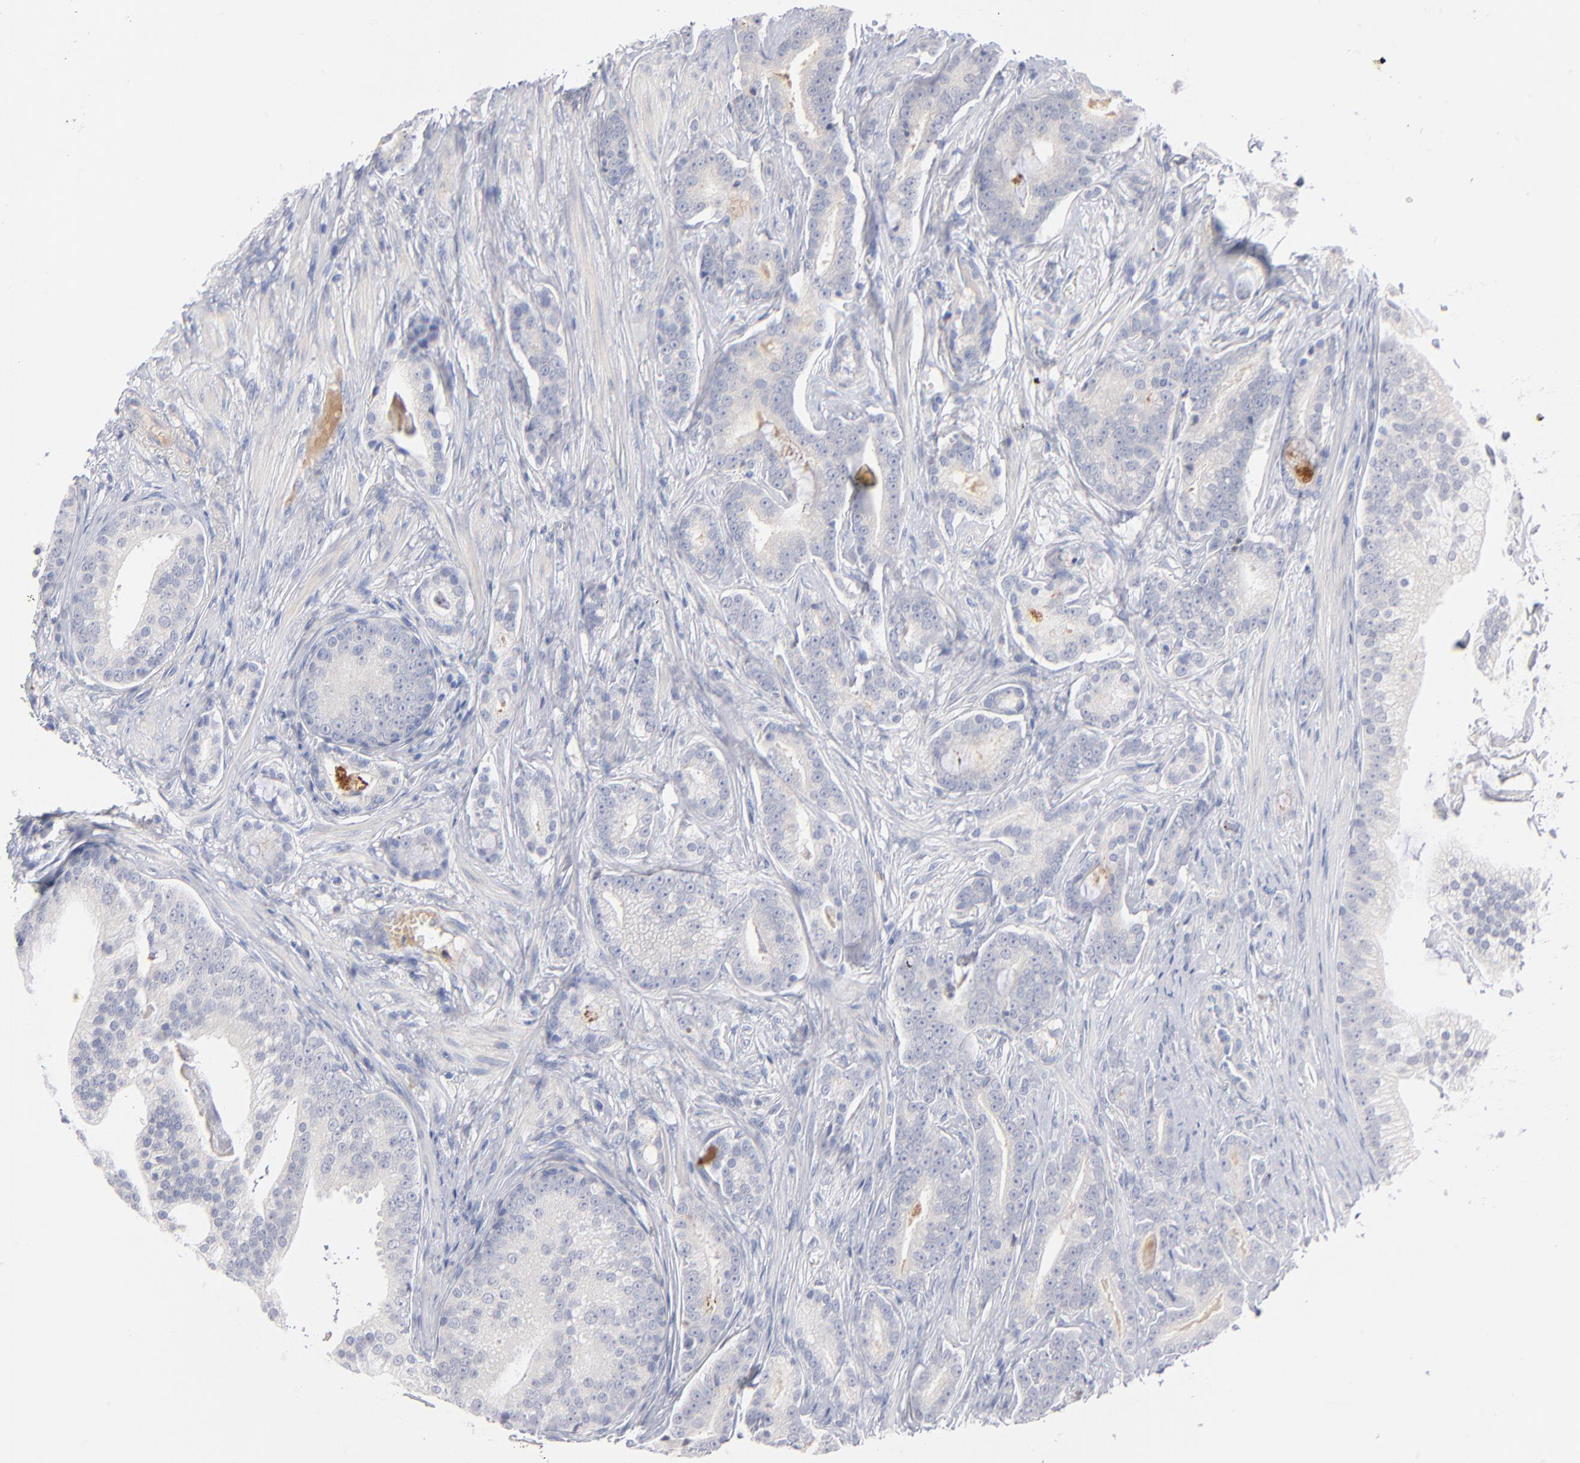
{"staining": {"intensity": "negative", "quantity": "none", "location": "none"}, "tissue": "prostate cancer", "cell_type": "Tumor cells", "image_type": "cancer", "snomed": [{"axis": "morphology", "description": "Adenocarcinoma, Low grade"}, {"axis": "topography", "description": "Prostate"}], "caption": "This is a micrograph of IHC staining of prostate low-grade adenocarcinoma, which shows no staining in tumor cells.", "gene": "F12", "patient": {"sex": "male", "age": 58}}